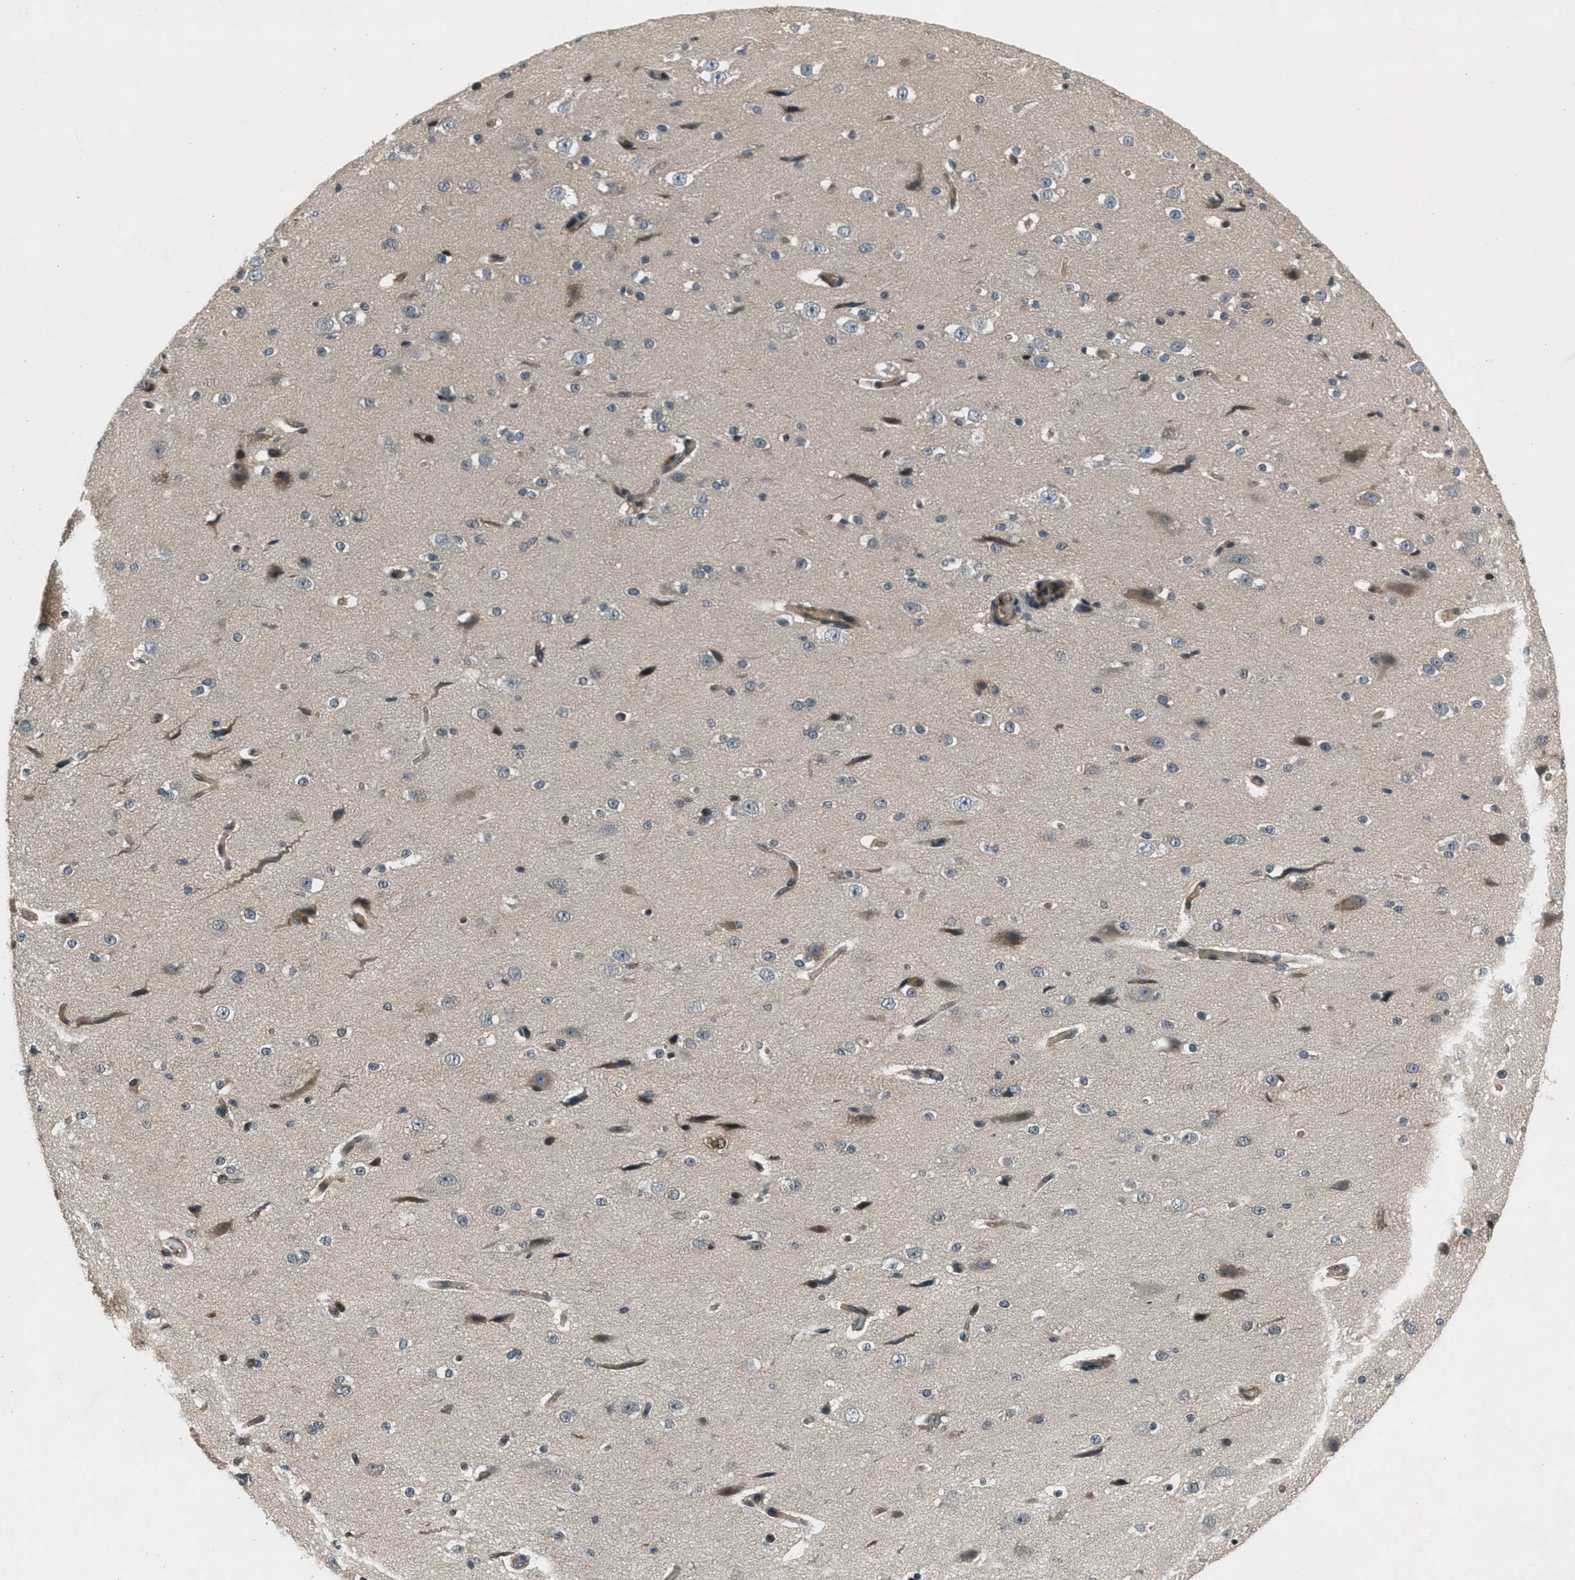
{"staining": {"intensity": "weak", "quantity": ">75%", "location": "cytoplasmic/membranous"}, "tissue": "cerebral cortex", "cell_type": "Endothelial cells", "image_type": "normal", "snomed": [{"axis": "morphology", "description": "Normal tissue, NOS"}, {"axis": "morphology", "description": "Developmental malformation"}, {"axis": "topography", "description": "Cerebral cortex"}], "caption": "Protein staining of benign cerebral cortex displays weak cytoplasmic/membranous positivity in approximately >75% of endothelial cells. (IHC, brightfield microscopy, high magnification).", "gene": "EPSTI1", "patient": {"sex": "female", "age": 30}}